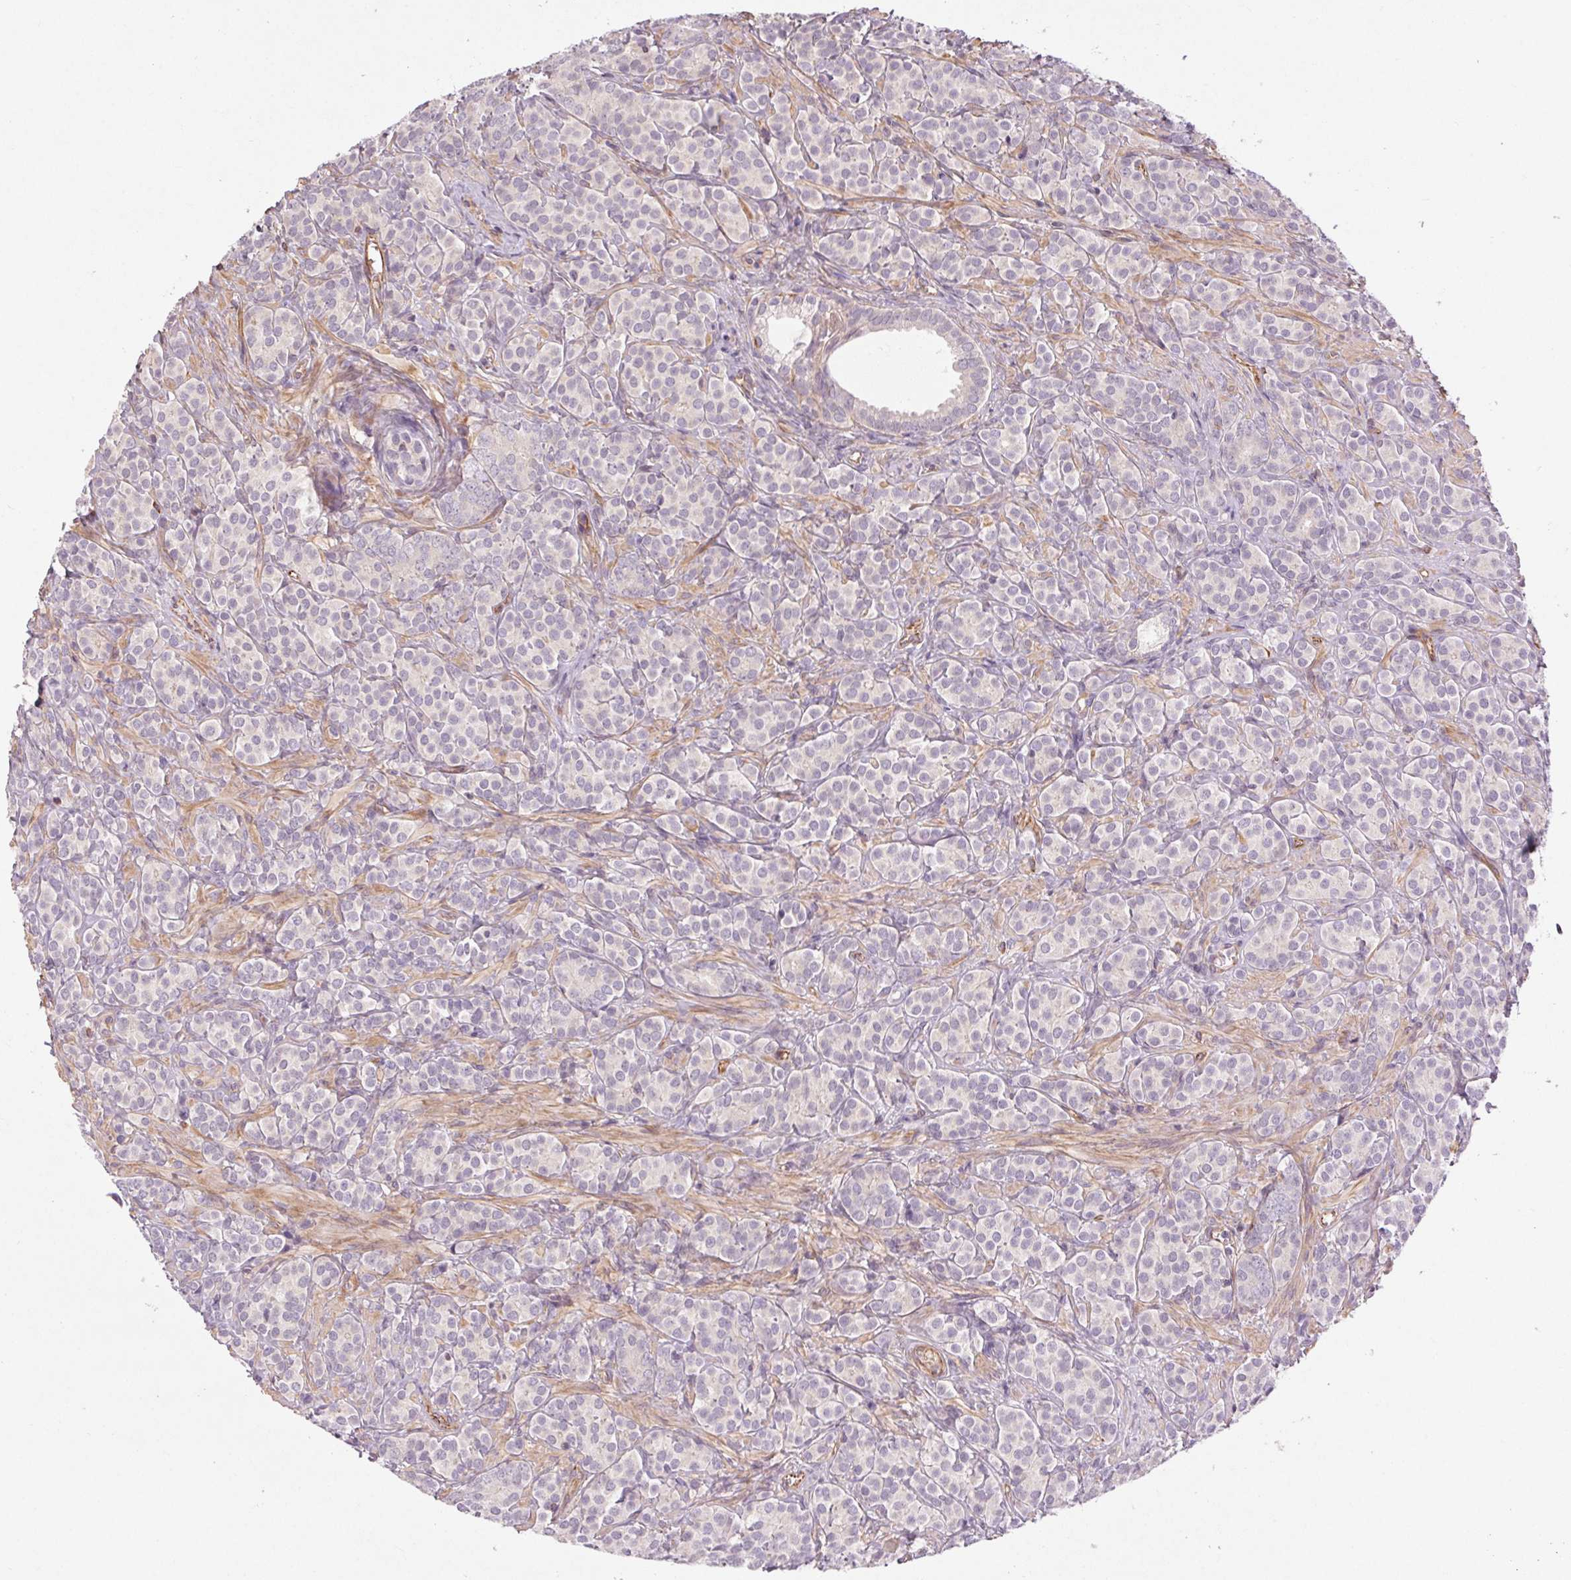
{"staining": {"intensity": "weak", "quantity": "<25%", "location": "cytoplasmic/membranous"}, "tissue": "prostate cancer", "cell_type": "Tumor cells", "image_type": "cancer", "snomed": [{"axis": "morphology", "description": "Adenocarcinoma, High grade"}, {"axis": "topography", "description": "Prostate"}], "caption": "A high-resolution micrograph shows IHC staining of prostate high-grade adenocarcinoma, which exhibits no significant expression in tumor cells.", "gene": "CCSER1", "patient": {"sex": "male", "age": 84}}